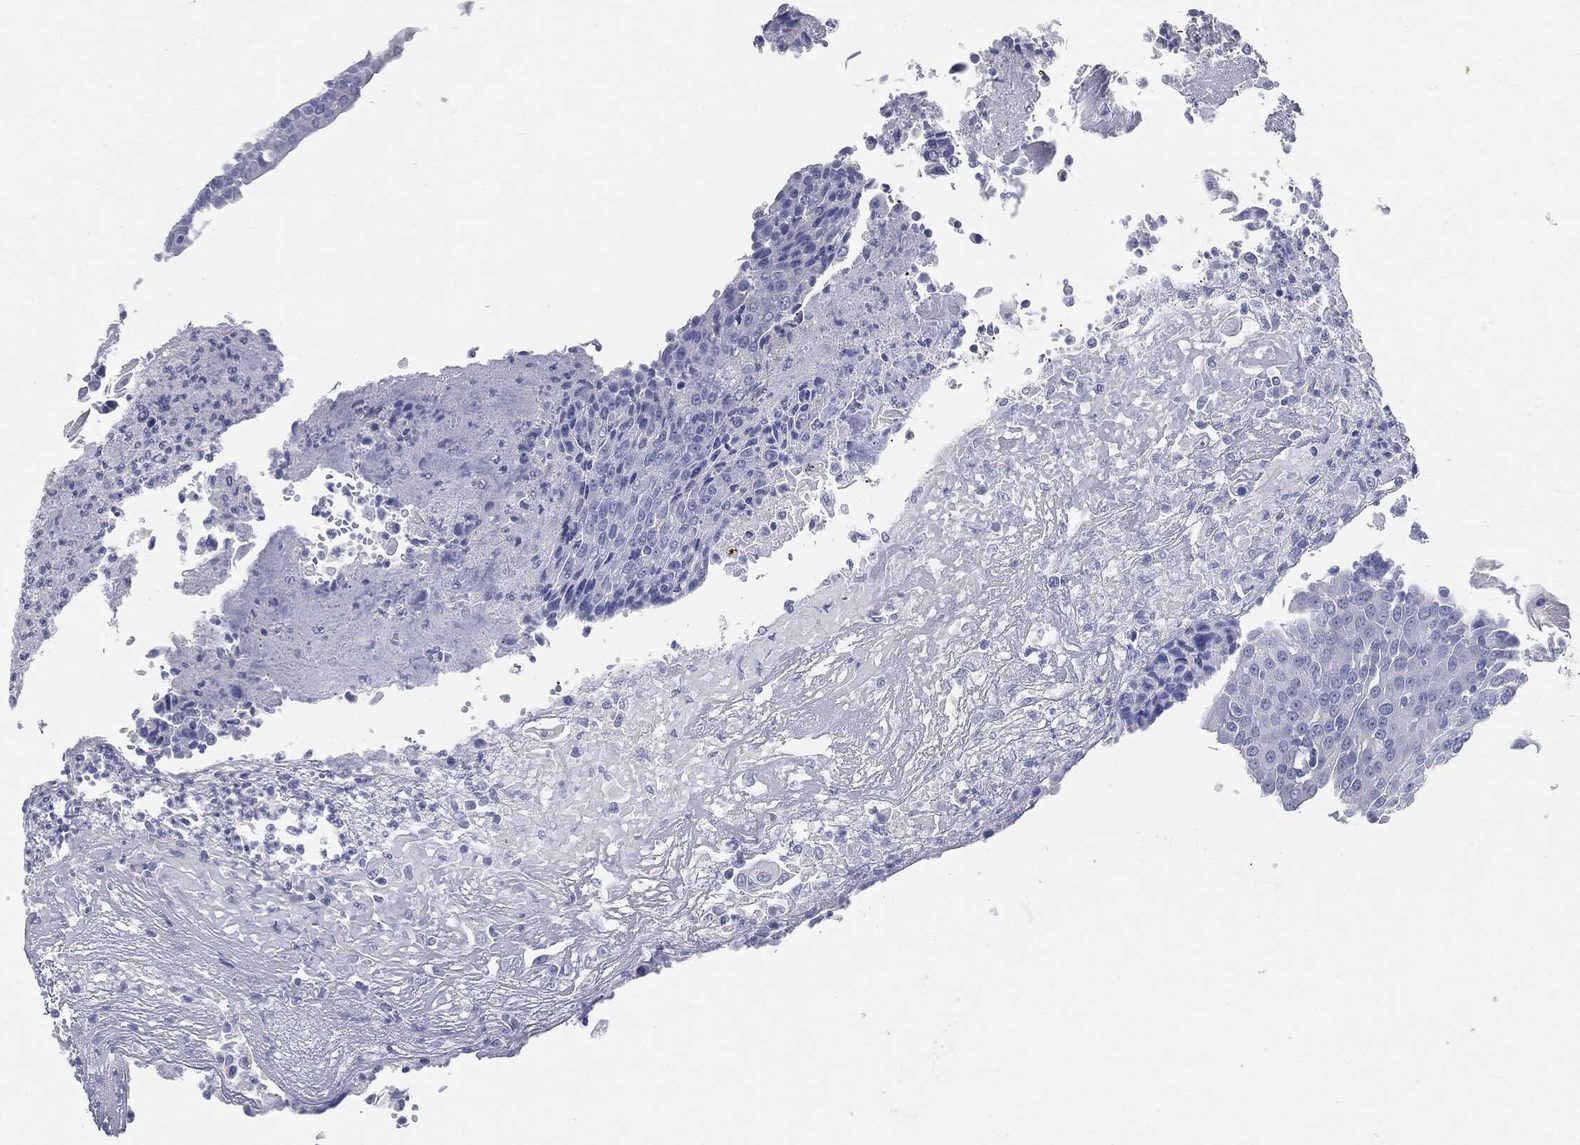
{"staining": {"intensity": "negative", "quantity": "none", "location": "none"}, "tissue": "urothelial cancer", "cell_type": "Tumor cells", "image_type": "cancer", "snomed": [{"axis": "morphology", "description": "Urothelial carcinoma, High grade"}, {"axis": "topography", "description": "Urinary bladder"}], "caption": "Immunohistochemistry (IHC) photomicrograph of neoplastic tissue: urothelial cancer stained with DAB (3,3'-diaminobenzidine) shows no significant protein staining in tumor cells.", "gene": "CUZD1", "patient": {"sex": "female", "age": 85}}